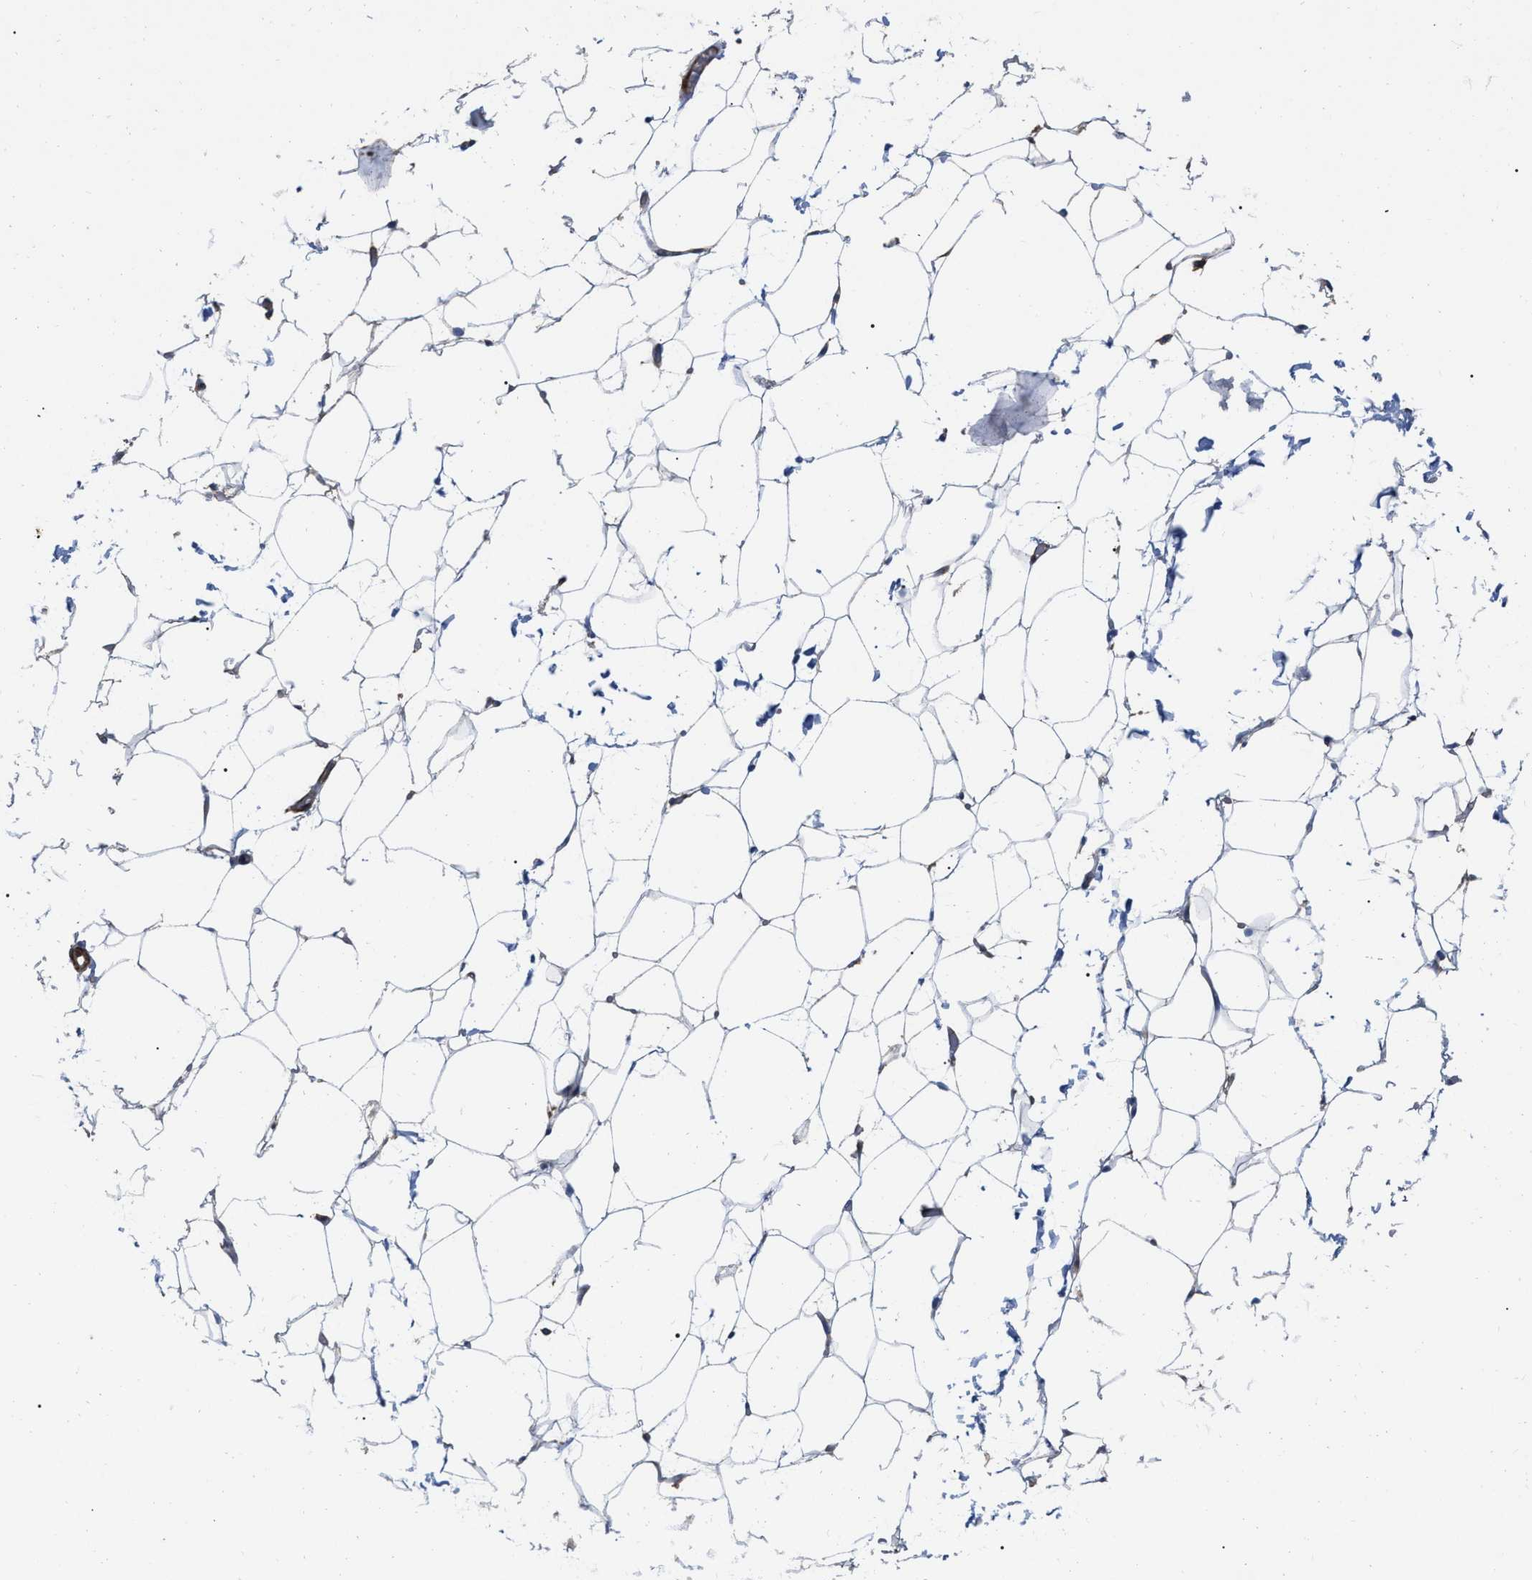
{"staining": {"intensity": "negative", "quantity": "none", "location": "none"}, "tissue": "adipose tissue", "cell_type": "Adipocytes", "image_type": "normal", "snomed": [{"axis": "morphology", "description": "Normal tissue, NOS"}, {"axis": "topography", "description": "Breast"}, {"axis": "topography", "description": "Soft tissue"}], "caption": "Histopathology image shows no significant protein positivity in adipocytes of benign adipose tissue. (DAB immunohistochemistry (IHC) visualized using brightfield microscopy, high magnification).", "gene": "RABEP1", "patient": {"sex": "female", "age": 75}}